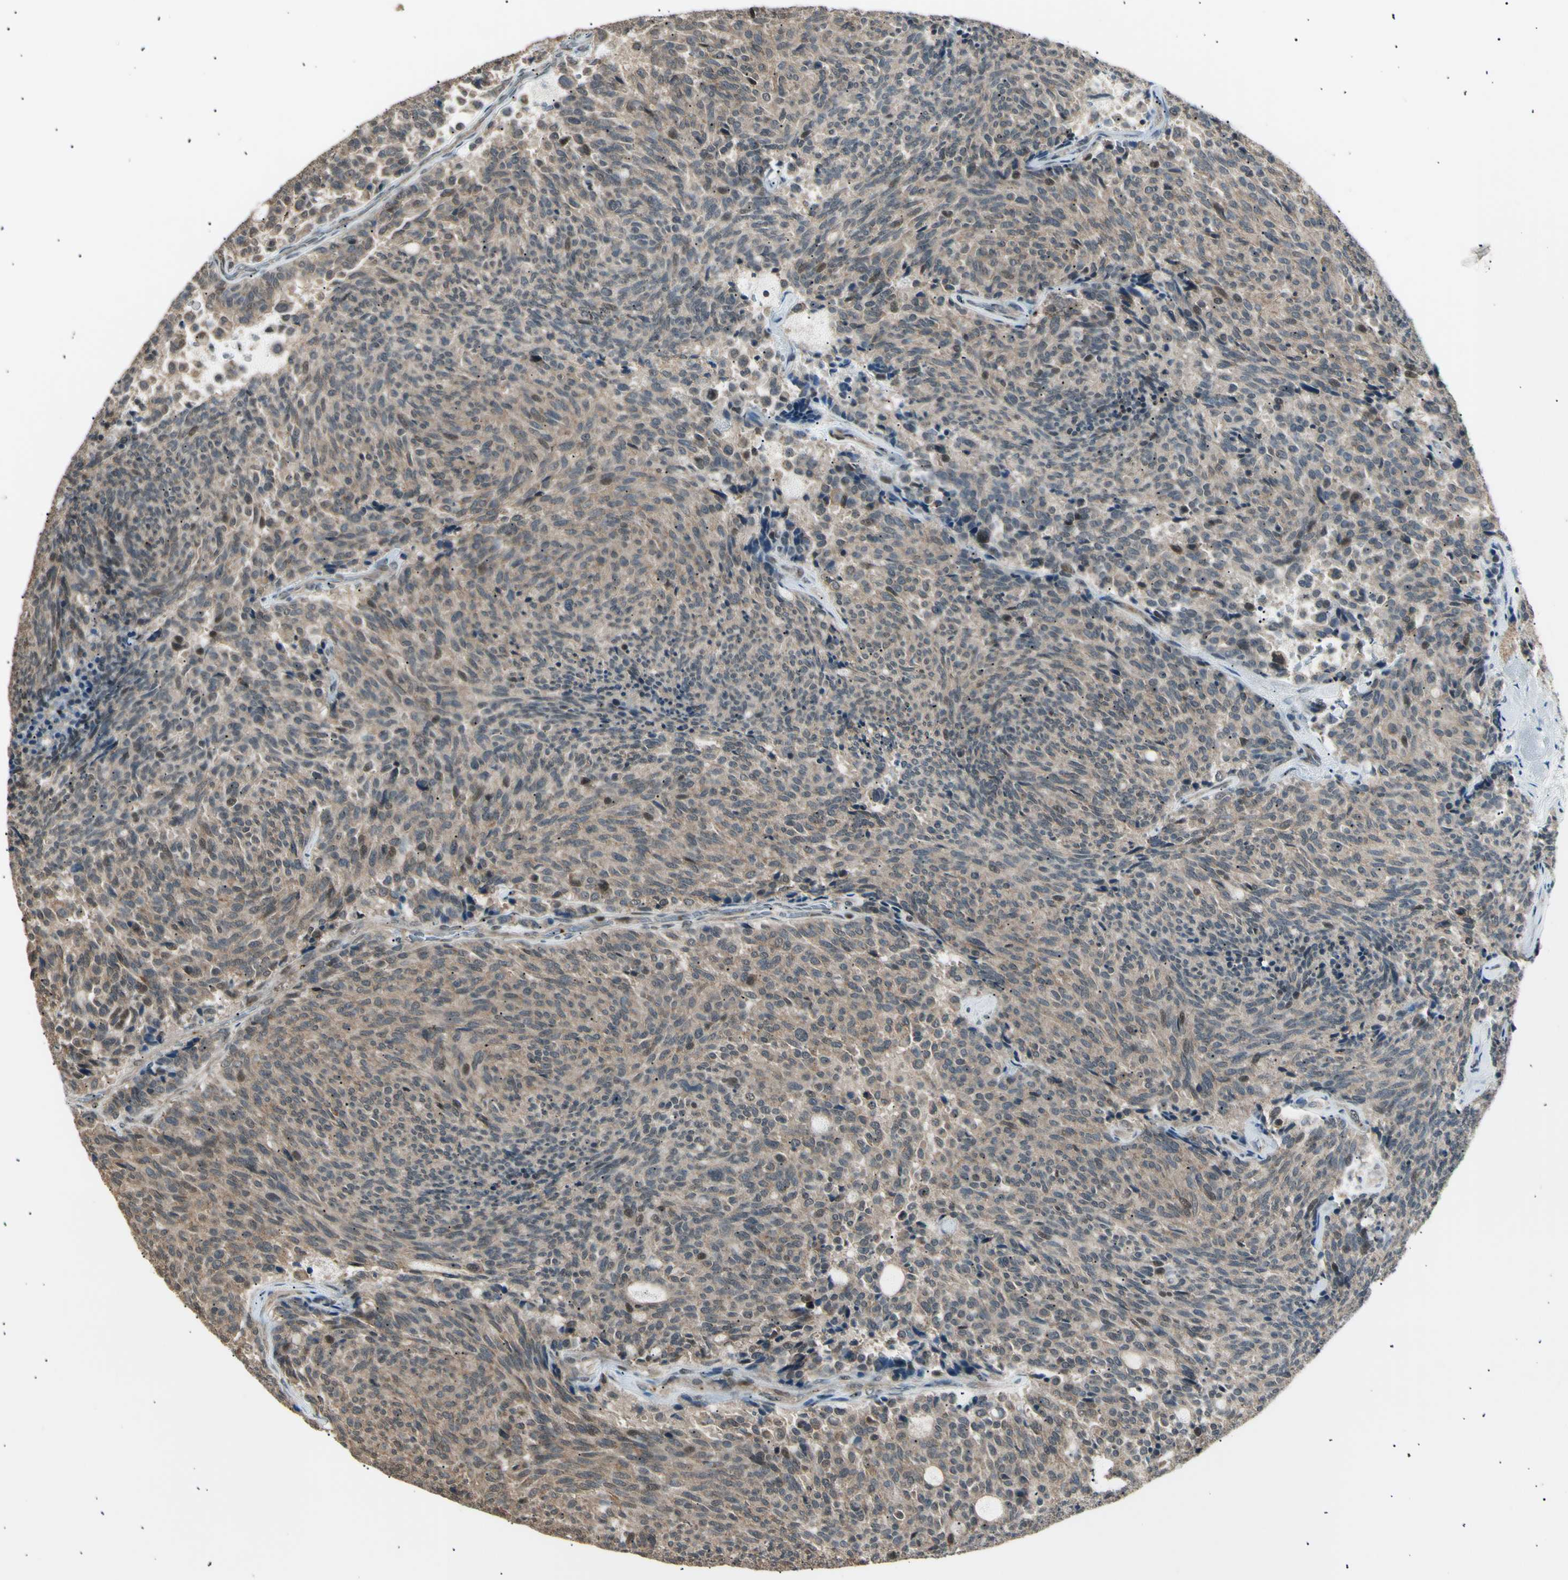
{"staining": {"intensity": "weak", "quantity": ">75%", "location": "cytoplasmic/membranous"}, "tissue": "carcinoid", "cell_type": "Tumor cells", "image_type": "cancer", "snomed": [{"axis": "morphology", "description": "Carcinoid, malignant, NOS"}, {"axis": "topography", "description": "Pancreas"}], "caption": "Brown immunohistochemical staining in human carcinoid (malignant) shows weak cytoplasmic/membranous staining in about >75% of tumor cells.", "gene": "NUAK2", "patient": {"sex": "female", "age": 54}}